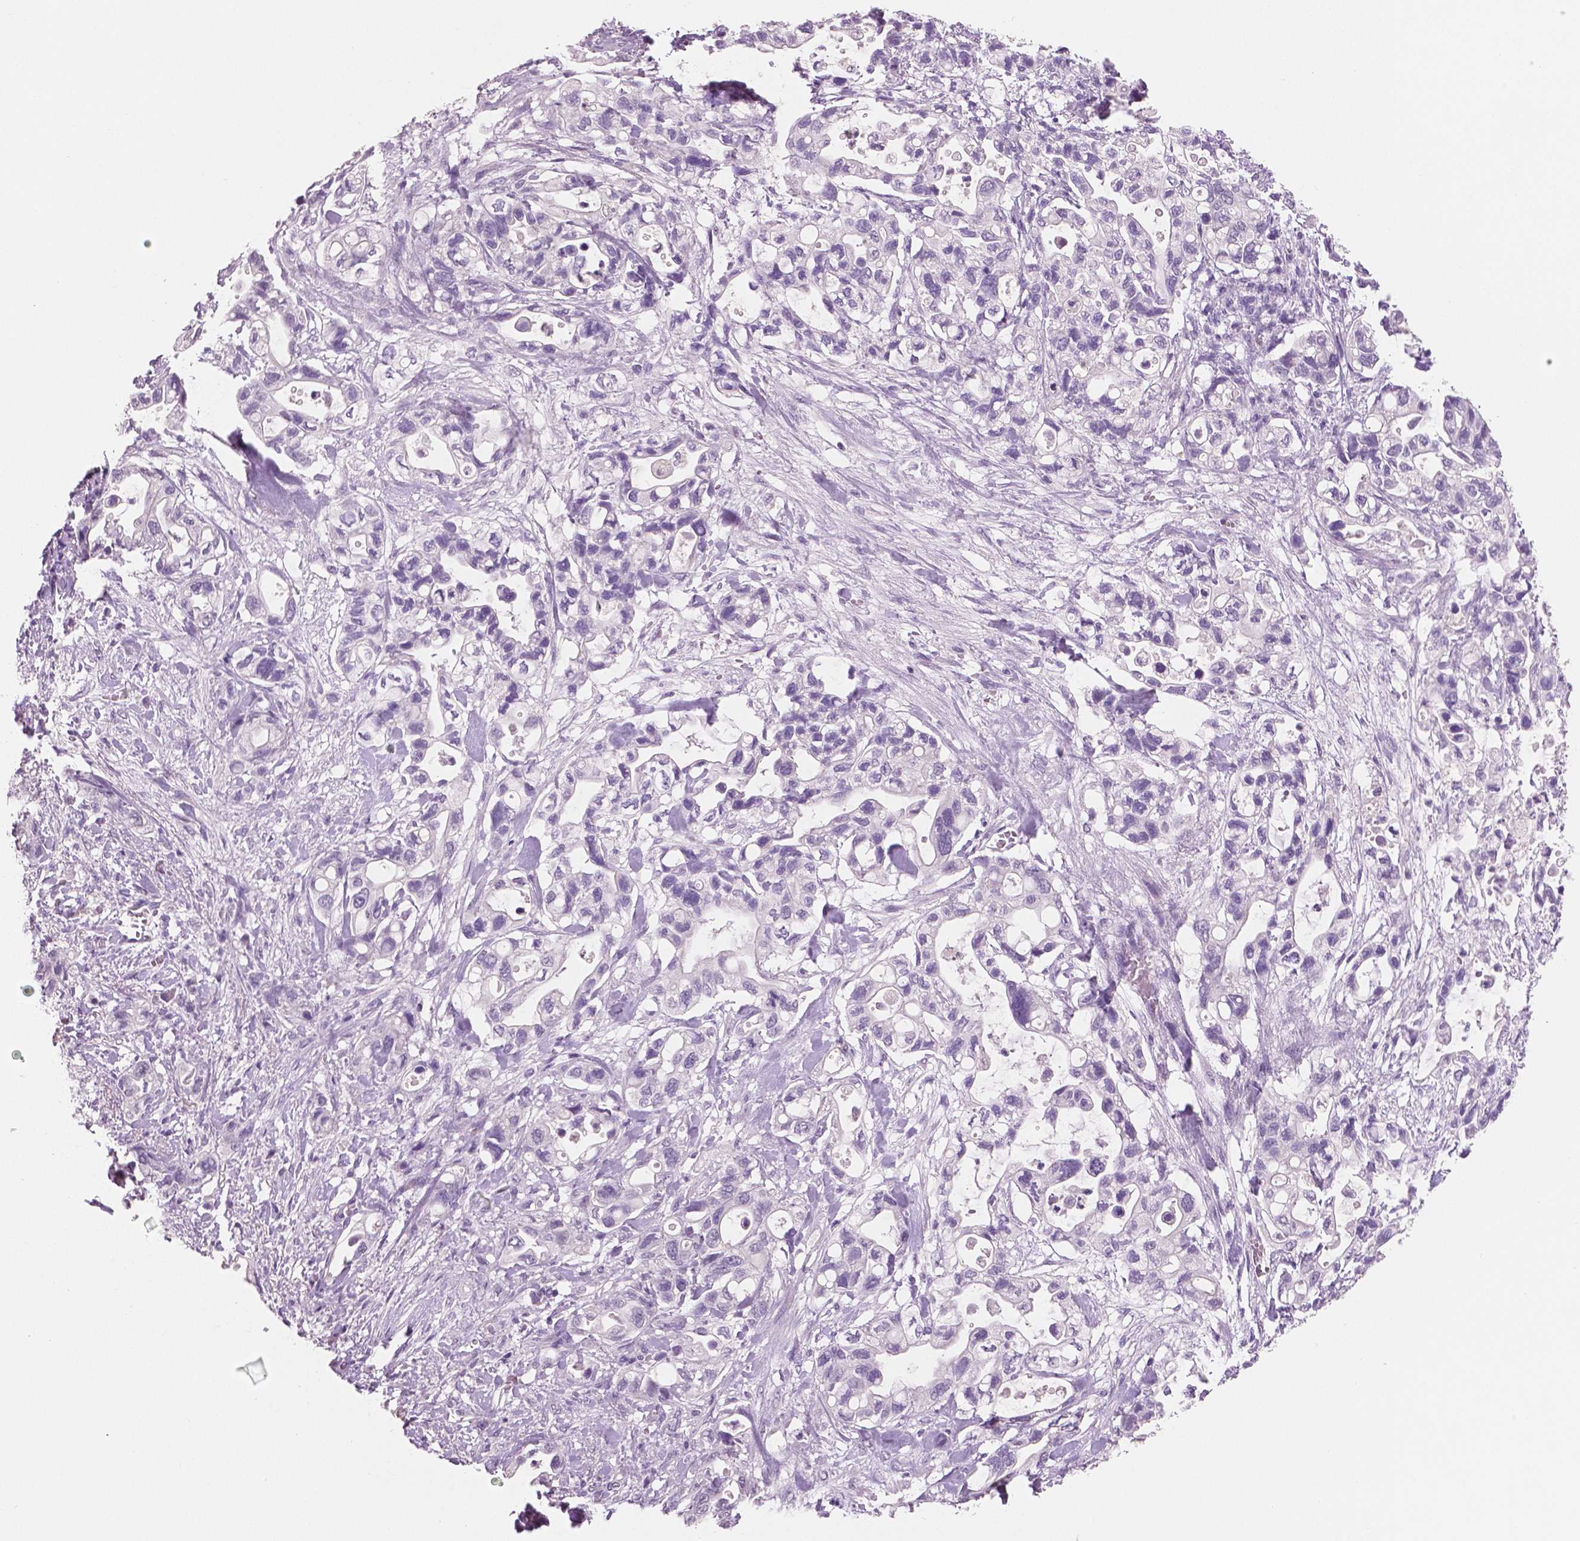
{"staining": {"intensity": "negative", "quantity": "none", "location": "none"}, "tissue": "pancreatic cancer", "cell_type": "Tumor cells", "image_type": "cancer", "snomed": [{"axis": "morphology", "description": "Adenocarcinoma, NOS"}, {"axis": "topography", "description": "Pancreas"}], "caption": "There is no significant expression in tumor cells of pancreatic adenocarcinoma.", "gene": "NECAB2", "patient": {"sex": "female", "age": 72}}